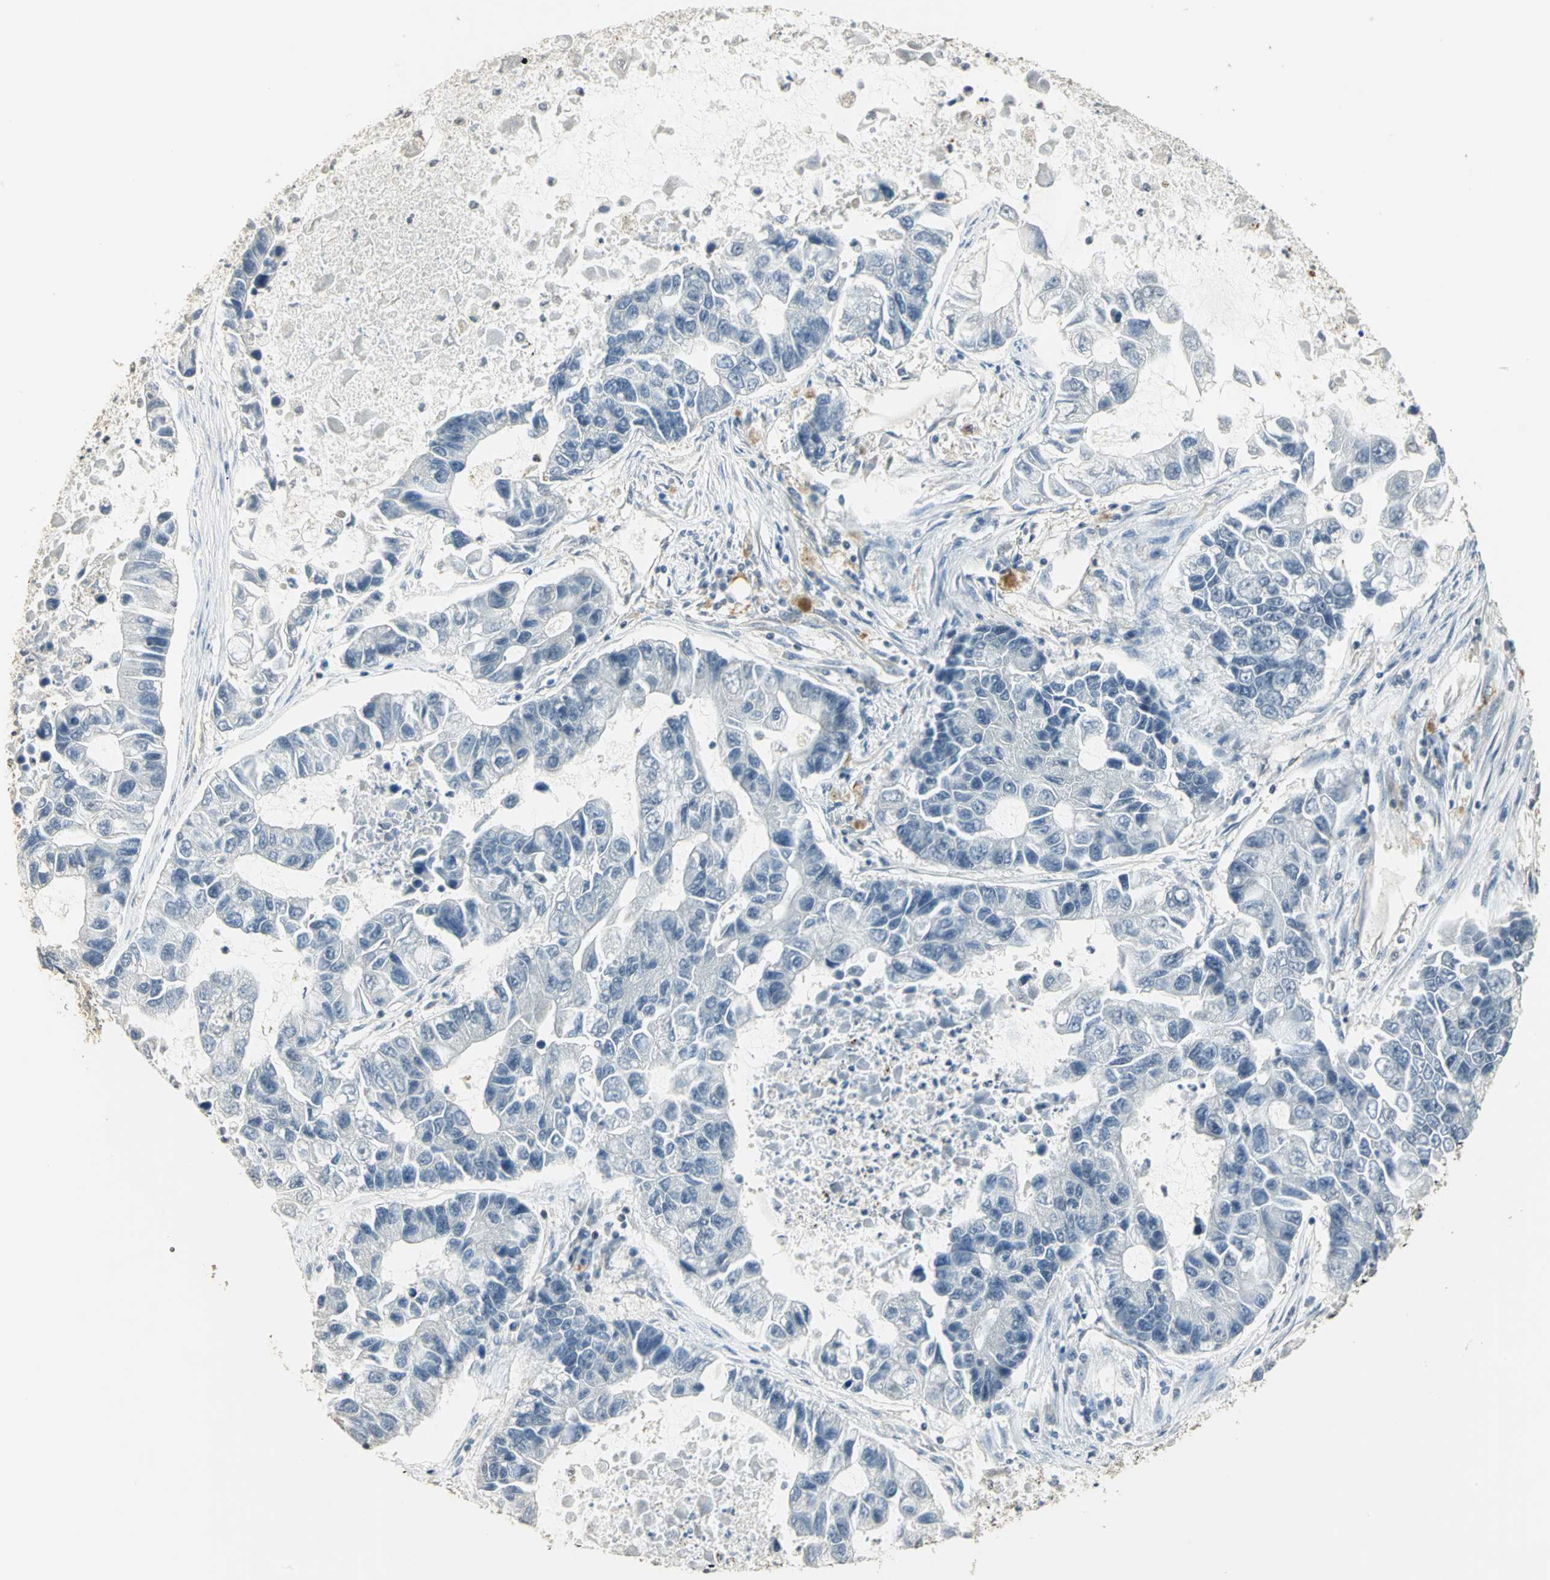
{"staining": {"intensity": "negative", "quantity": "none", "location": "none"}, "tissue": "lung cancer", "cell_type": "Tumor cells", "image_type": "cancer", "snomed": [{"axis": "morphology", "description": "Adenocarcinoma, NOS"}, {"axis": "topography", "description": "Lung"}], "caption": "High magnification brightfield microscopy of adenocarcinoma (lung) stained with DAB (3,3'-diaminobenzidine) (brown) and counterstained with hematoxylin (blue): tumor cells show no significant positivity.", "gene": "ELF1", "patient": {"sex": "female", "age": 51}}